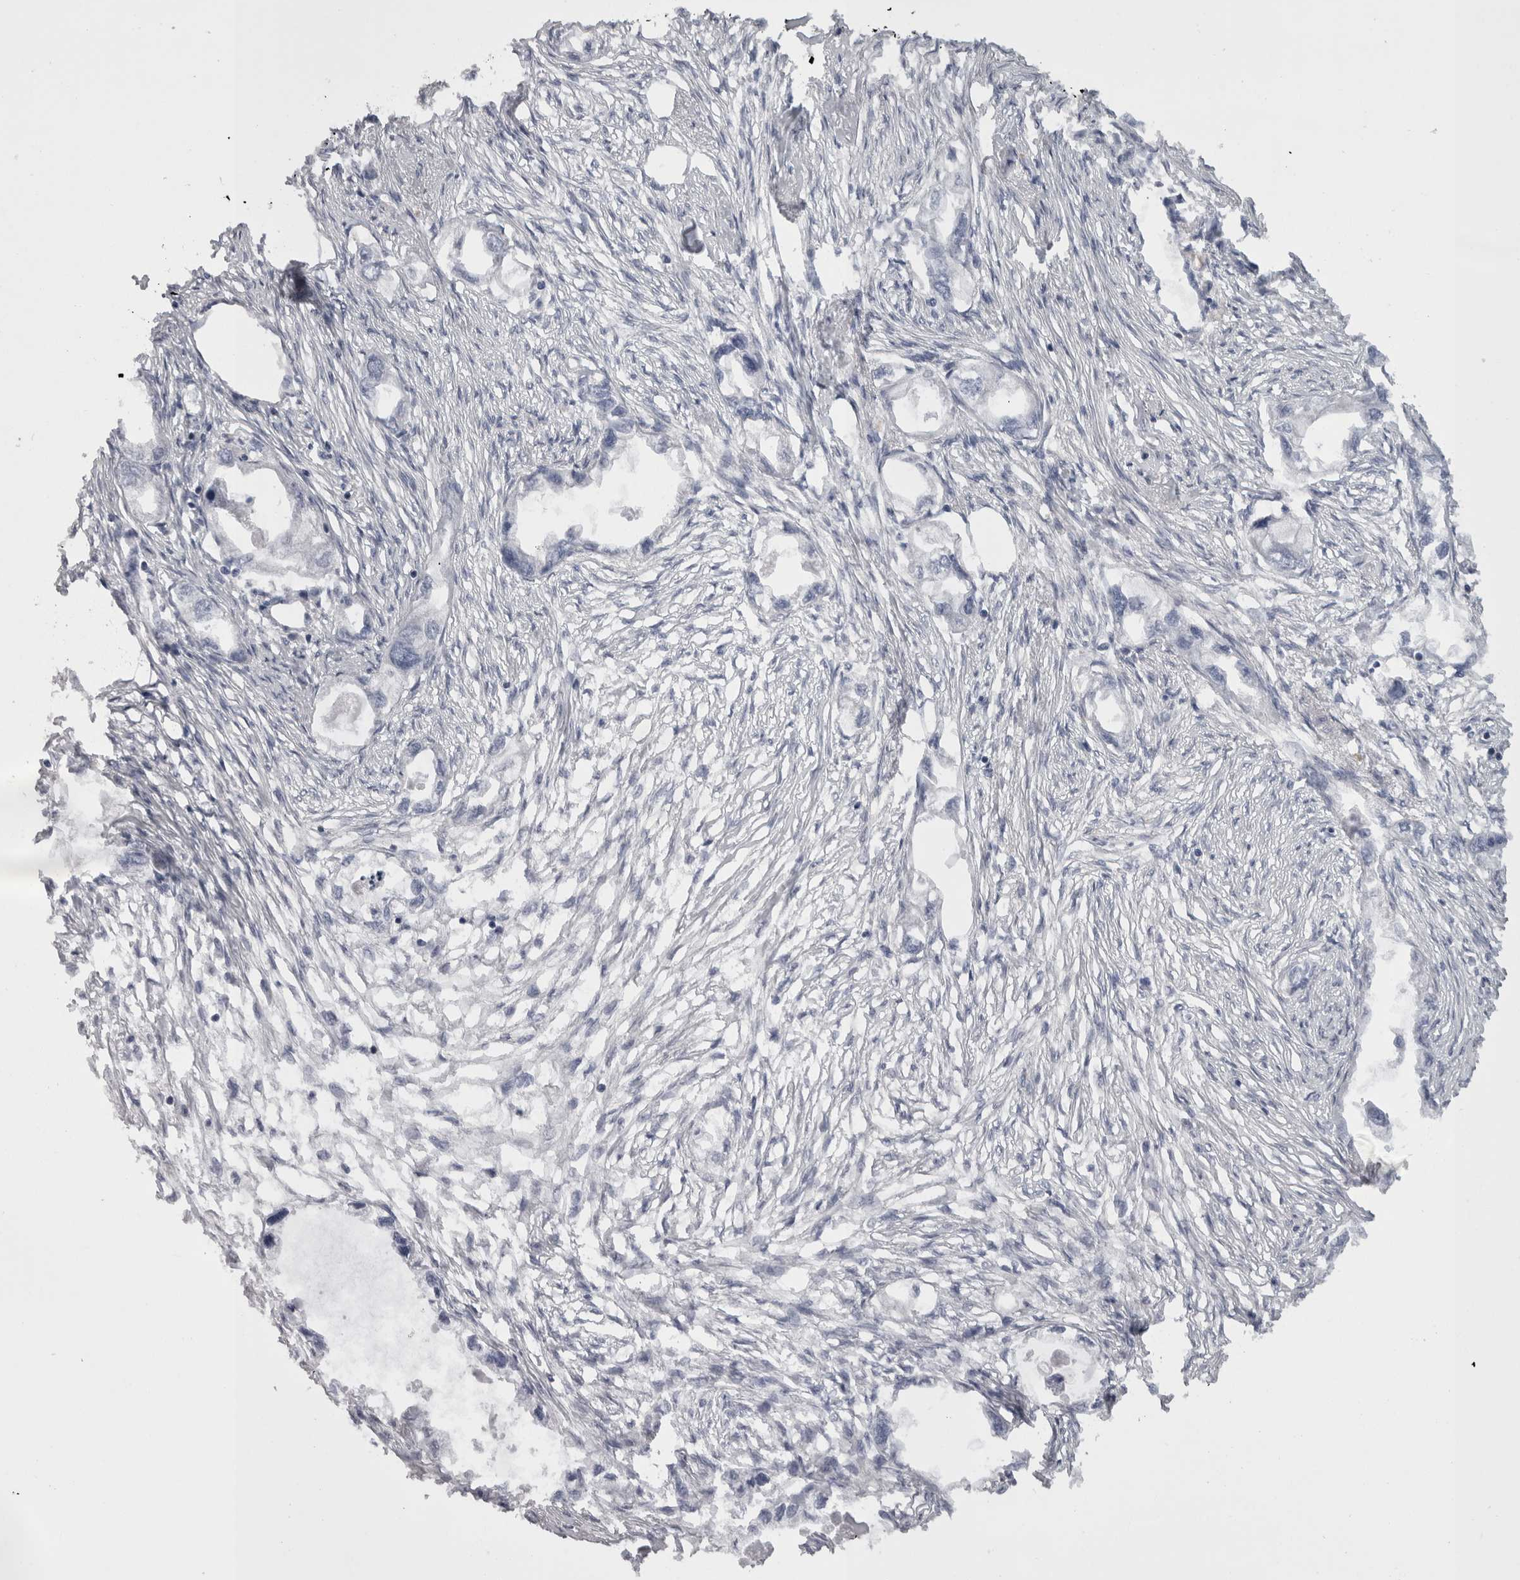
{"staining": {"intensity": "negative", "quantity": "none", "location": "none"}, "tissue": "endometrial cancer", "cell_type": "Tumor cells", "image_type": "cancer", "snomed": [{"axis": "morphology", "description": "Adenocarcinoma, NOS"}, {"axis": "morphology", "description": "Adenocarcinoma, metastatic, NOS"}, {"axis": "topography", "description": "Adipose tissue"}, {"axis": "topography", "description": "Endometrium"}], "caption": "Tumor cells show no significant staining in endometrial cancer (metastatic adenocarcinoma).", "gene": "CAMK2D", "patient": {"sex": "female", "age": 67}}